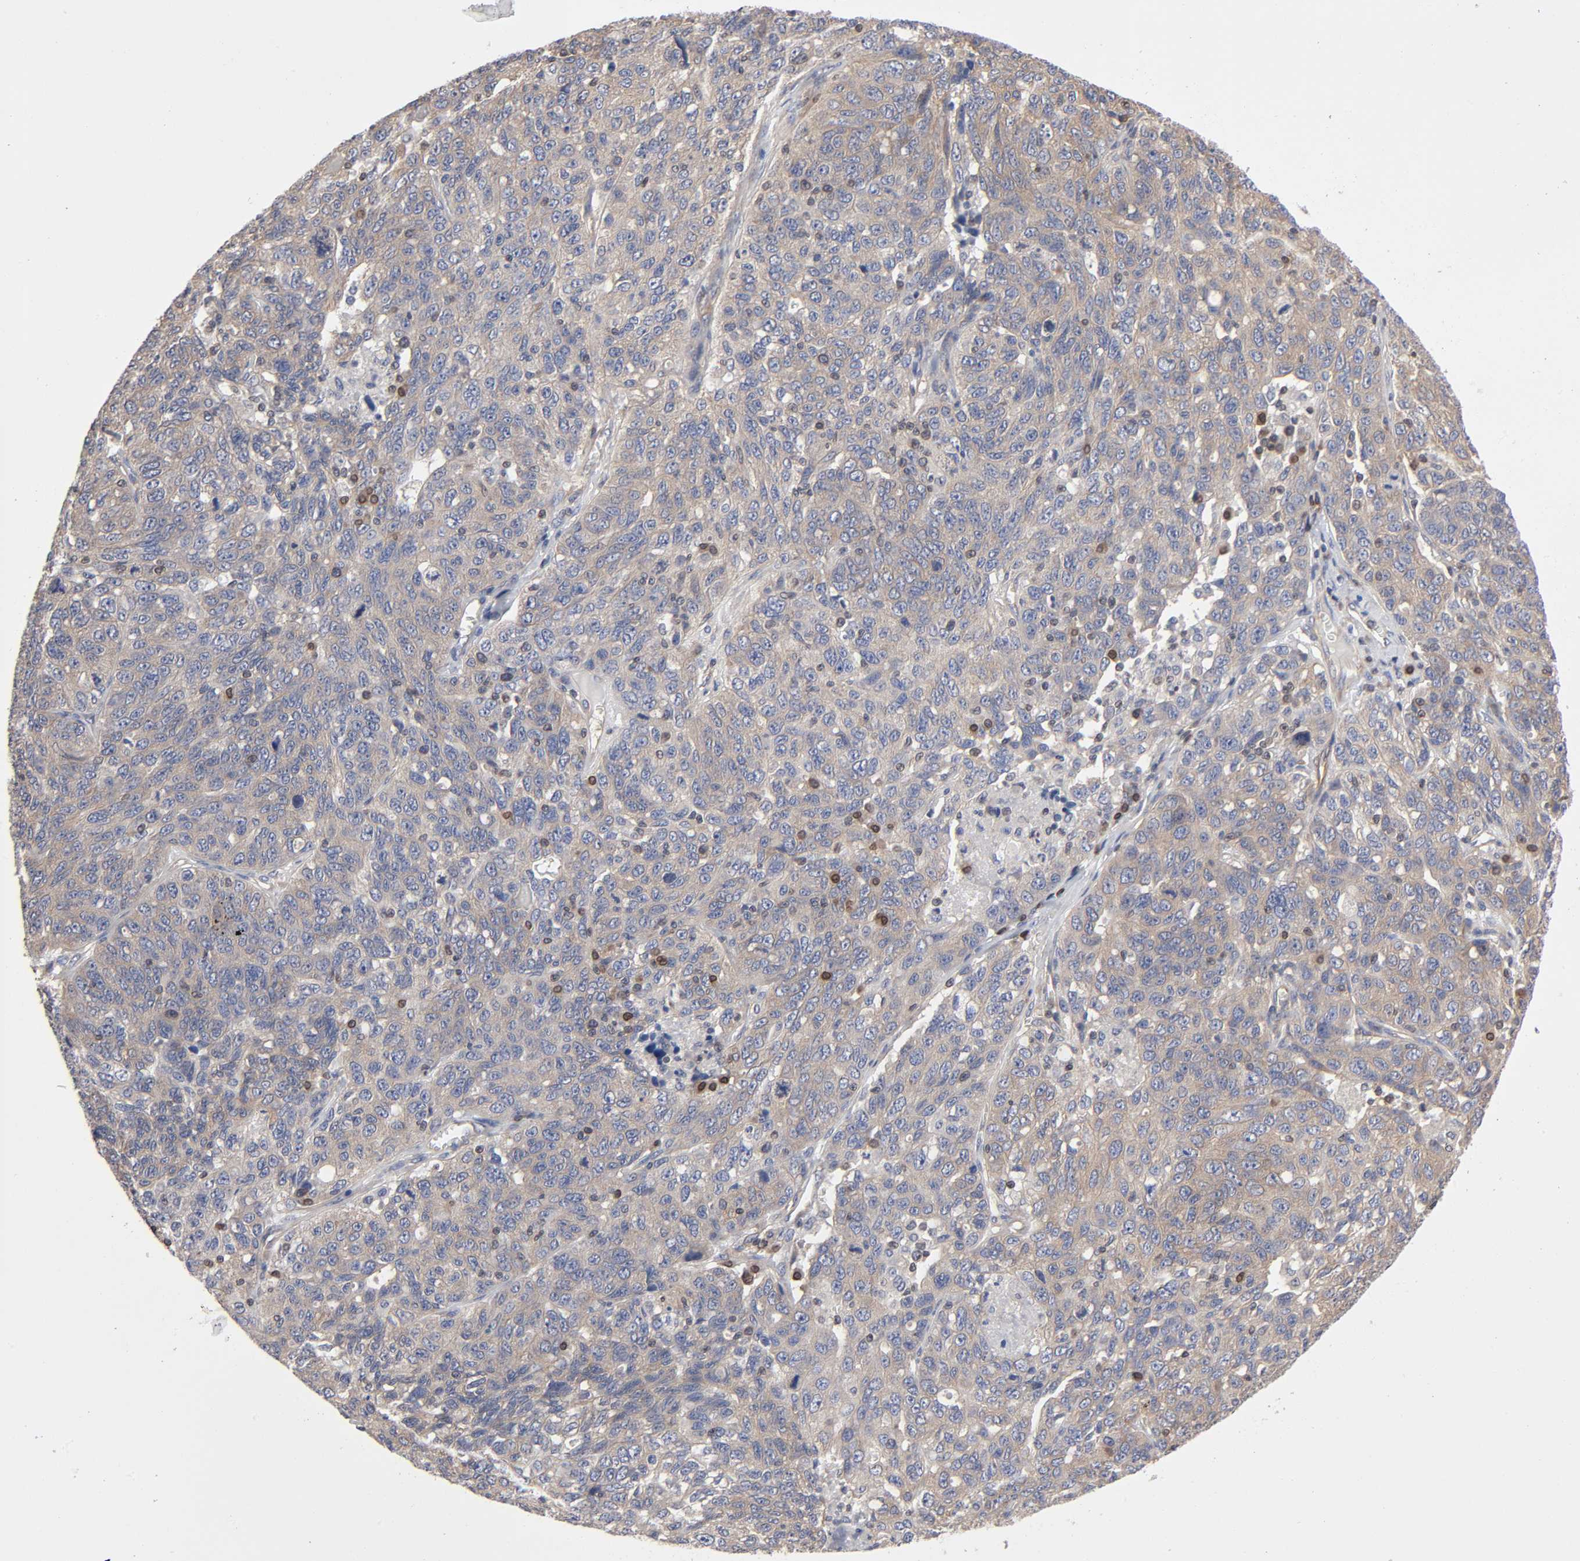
{"staining": {"intensity": "weak", "quantity": ">75%", "location": "cytoplasmic/membranous"}, "tissue": "ovarian cancer", "cell_type": "Tumor cells", "image_type": "cancer", "snomed": [{"axis": "morphology", "description": "Cystadenocarcinoma, serous, NOS"}, {"axis": "topography", "description": "Ovary"}], "caption": "A low amount of weak cytoplasmic/membranous positivity is present in approximately >75% of tumor cells in serous cystadenocarcinoma (ovarian) tissue.", "gene": "STRN3", "patient": {"sex": "female", "age": 71}}